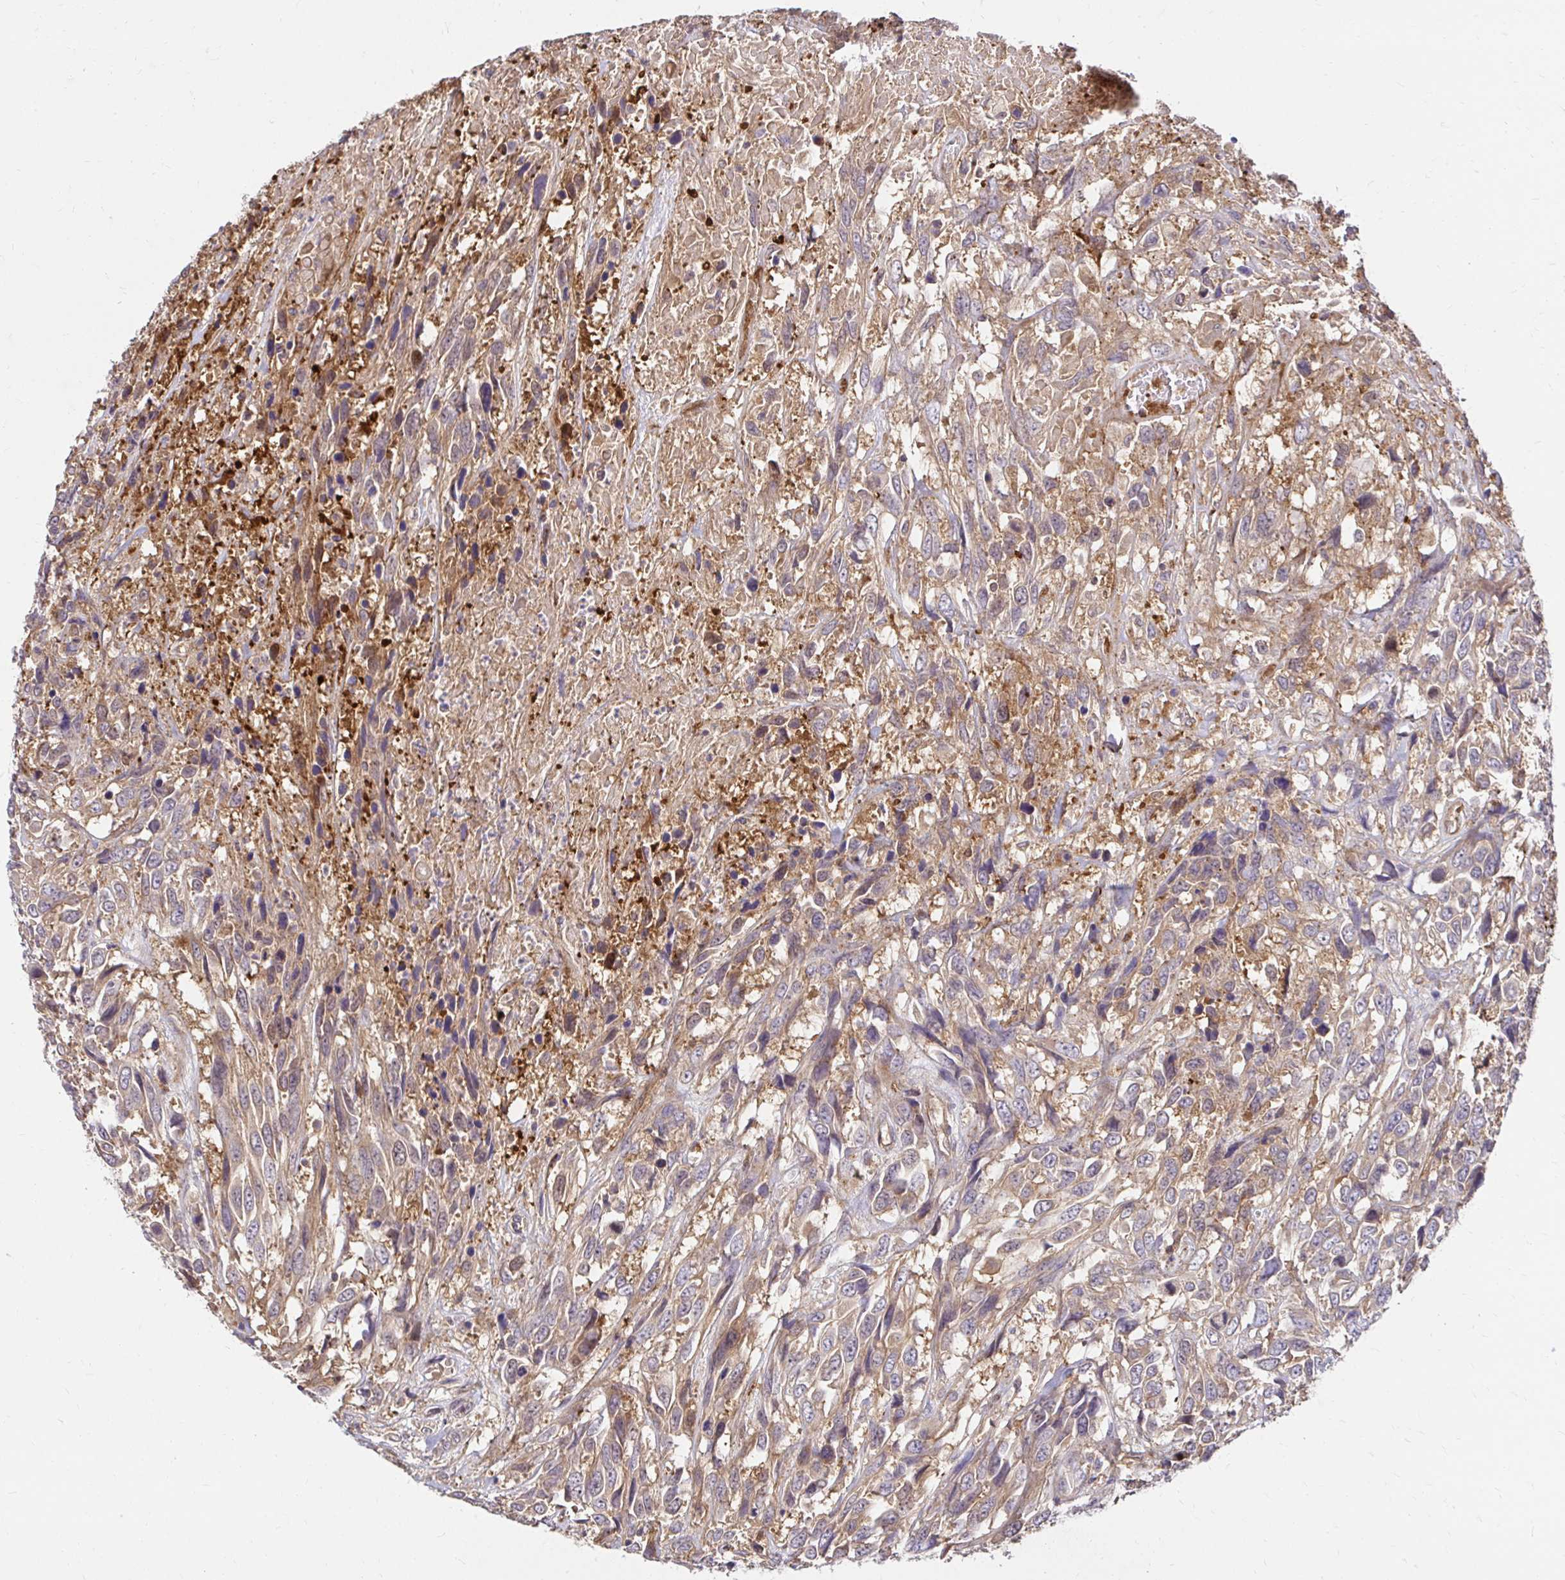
{"staining": {"intensity": "weak", "quantity": "<25%", "location": "cytoplasmic/membranous"}, "tissue": "urothelial cancer", "cell_type": "Tumor cells", "image_type": "cancer", "snomed": [{"axis": "morphology", "description": "Urothelial carcinoma, High grade"}, {"axis": "topography", "description": "Urinary bladder"}], "caption": "A micrograph of human urothelial carcinoma (high-grade) is negative for staining in tumor cells. (Stains: DAB immunohistochemistry (IHC) with hematoxylin counter stain, Microscopy: brightfield microscopy at high magnification).", "gene": "ITGA2", "patient": {"sex": "female", "age": 70}}